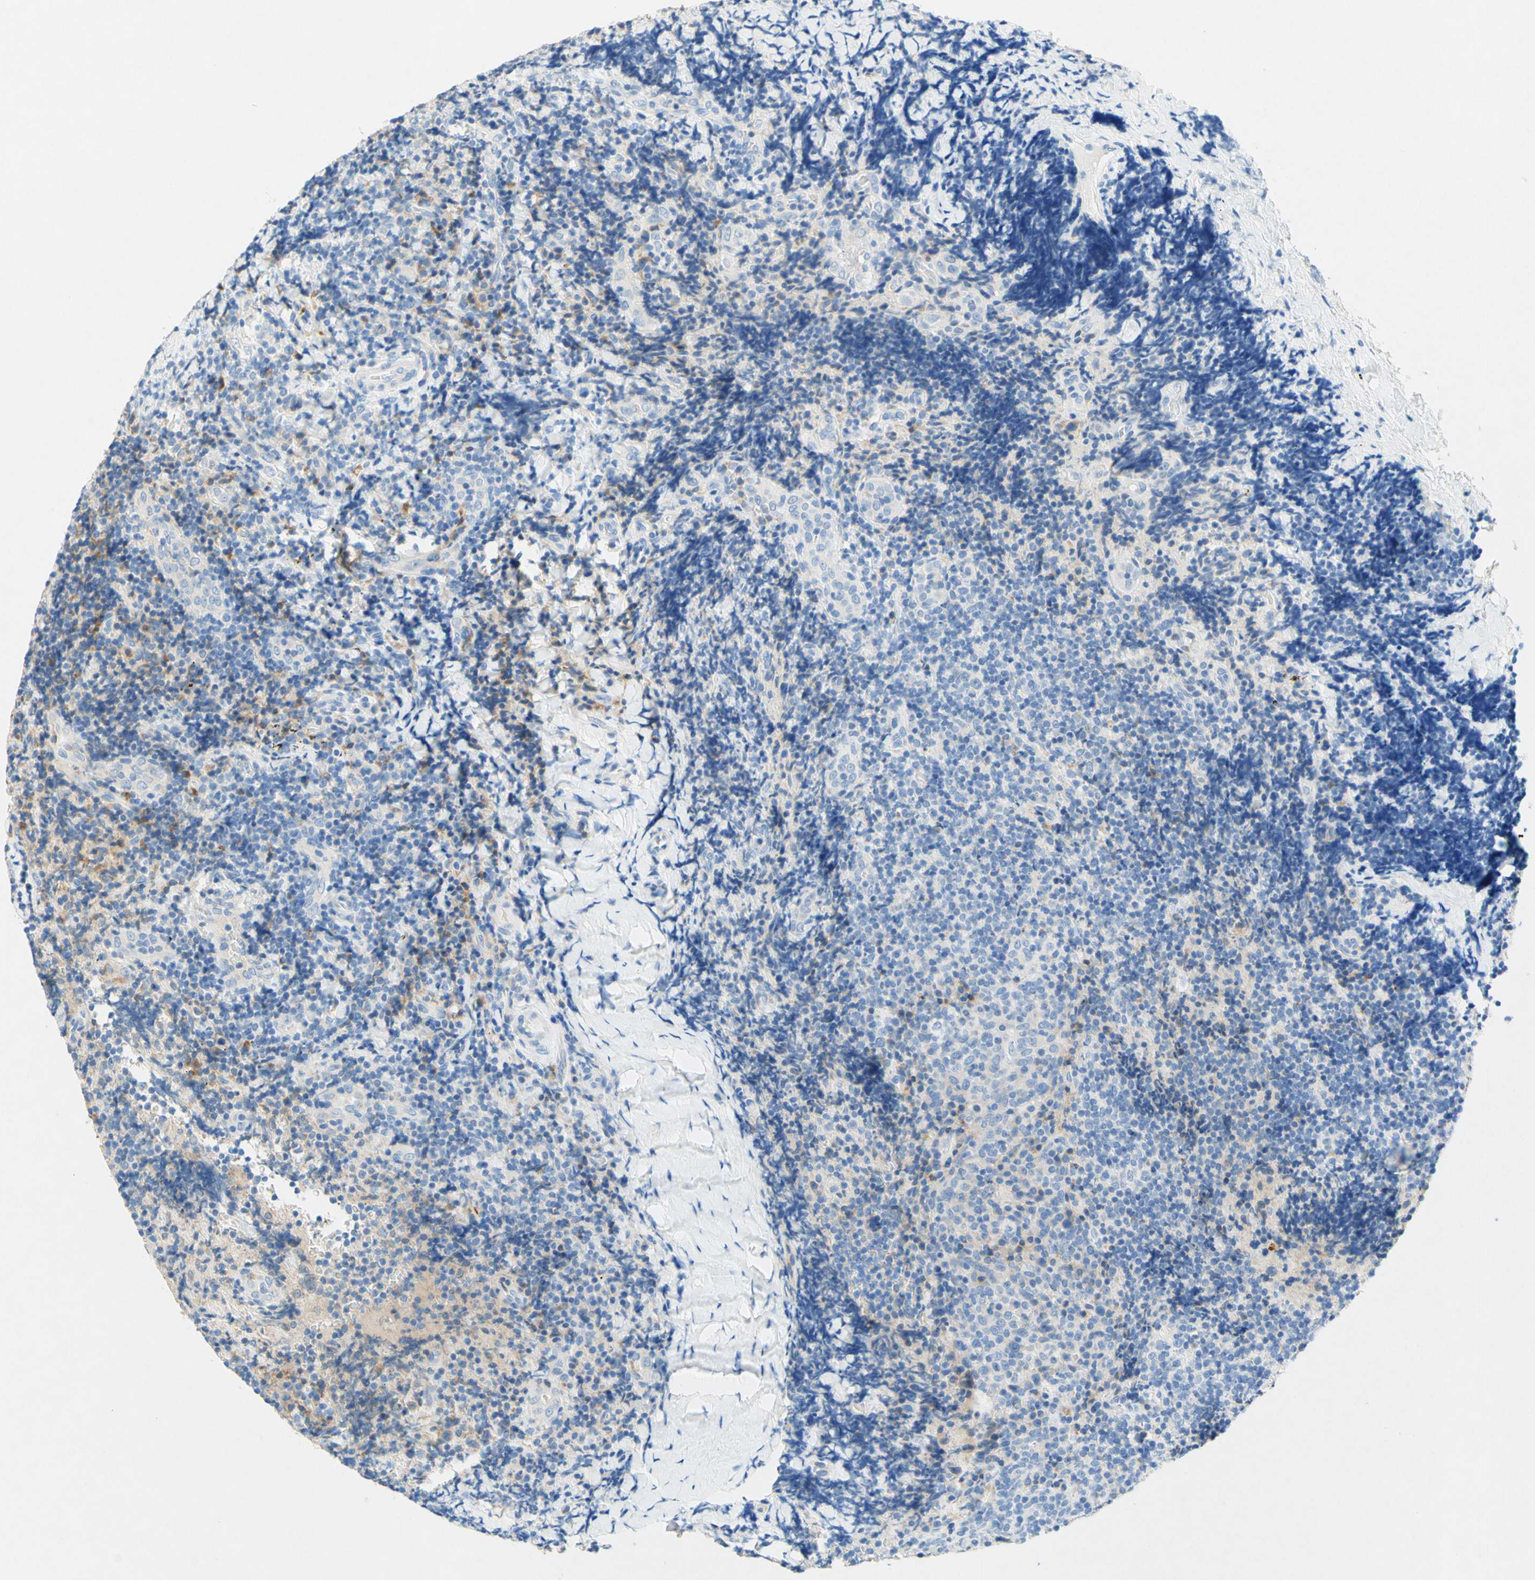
{"staining": {"intensity": "negative", "quantity": "none", "location": "none"}, "tissue": "lymphoma", "cell_type": "Tumor cells", "image_type": "cancer", "snomed": [{"axis": "morphology", "description": "Malignant lymphoma, non-Hodgkin's type, High grade"}, {"axis": "topography", "description": "Tonsil"}], "caption": "Tumor cells show no significant protein expression in malignant lymphoma, non-Hodgkin's type (high-grade).", "gene": "SLC46A1", "patient": {"sex": "female", "age": 36}}